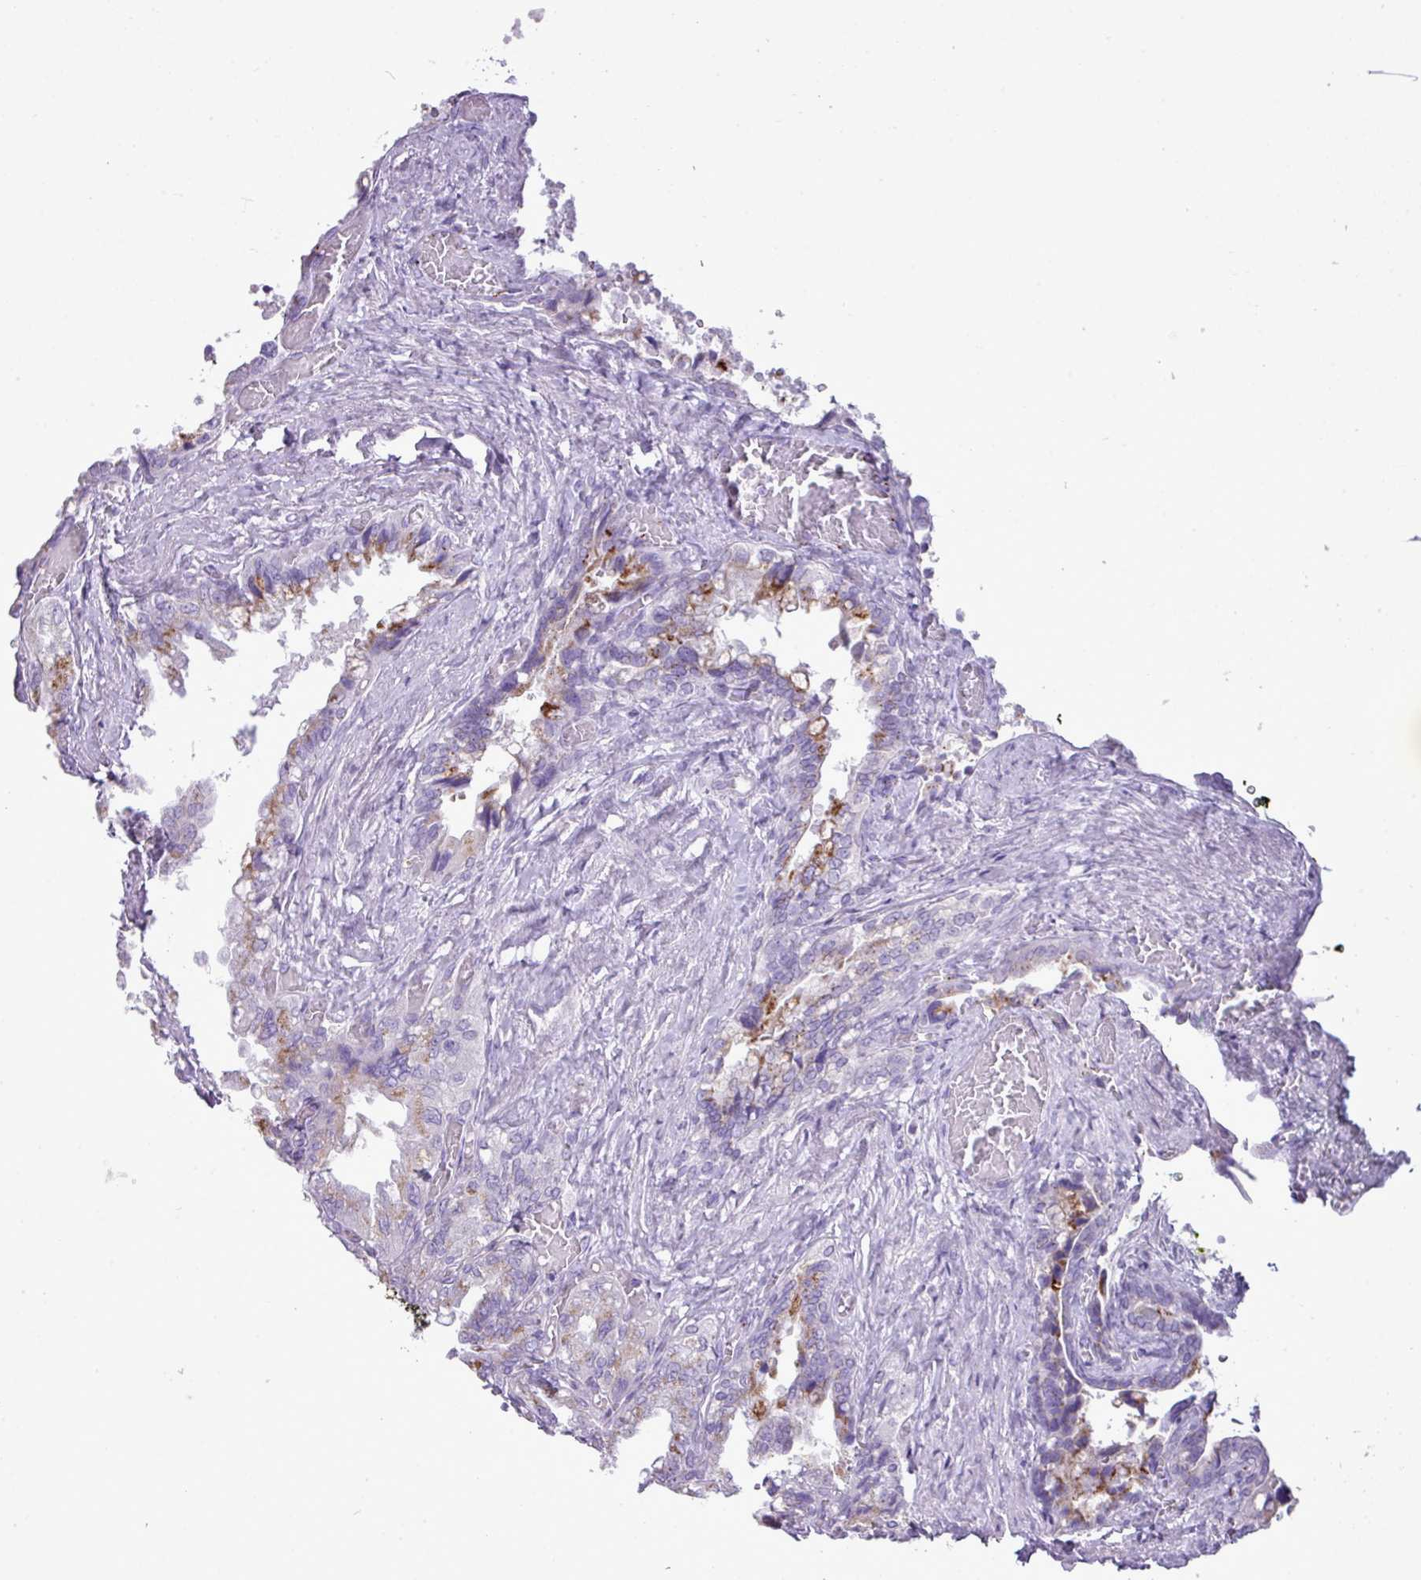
{"staining": {"intensity": "moderate", "quantity": "25%-75%", "location": "cytoplasmic/membranous"}, "tissue": "seminal vesicle", "cell_type": "Glandular cells", "image_type": "normal", "snomed": [{"axis": "morphology", "description": "Normal tissue, NOS"}, {"axis": "topography", "description": "Seminal veicle"}, {"axis": "topography", "description": "Peripheral nerve tissue"}], "caption": "This image displays benign seminal vesicle stained with immunohistochemistry to label a protein in brown. The cytoplasmic/membranous of glandular cells show moderate positivity for the protein. Nuclei are counter-stained blue.", "gene": "FAM43A", "patient": {"sex": "male", "age": 60}}